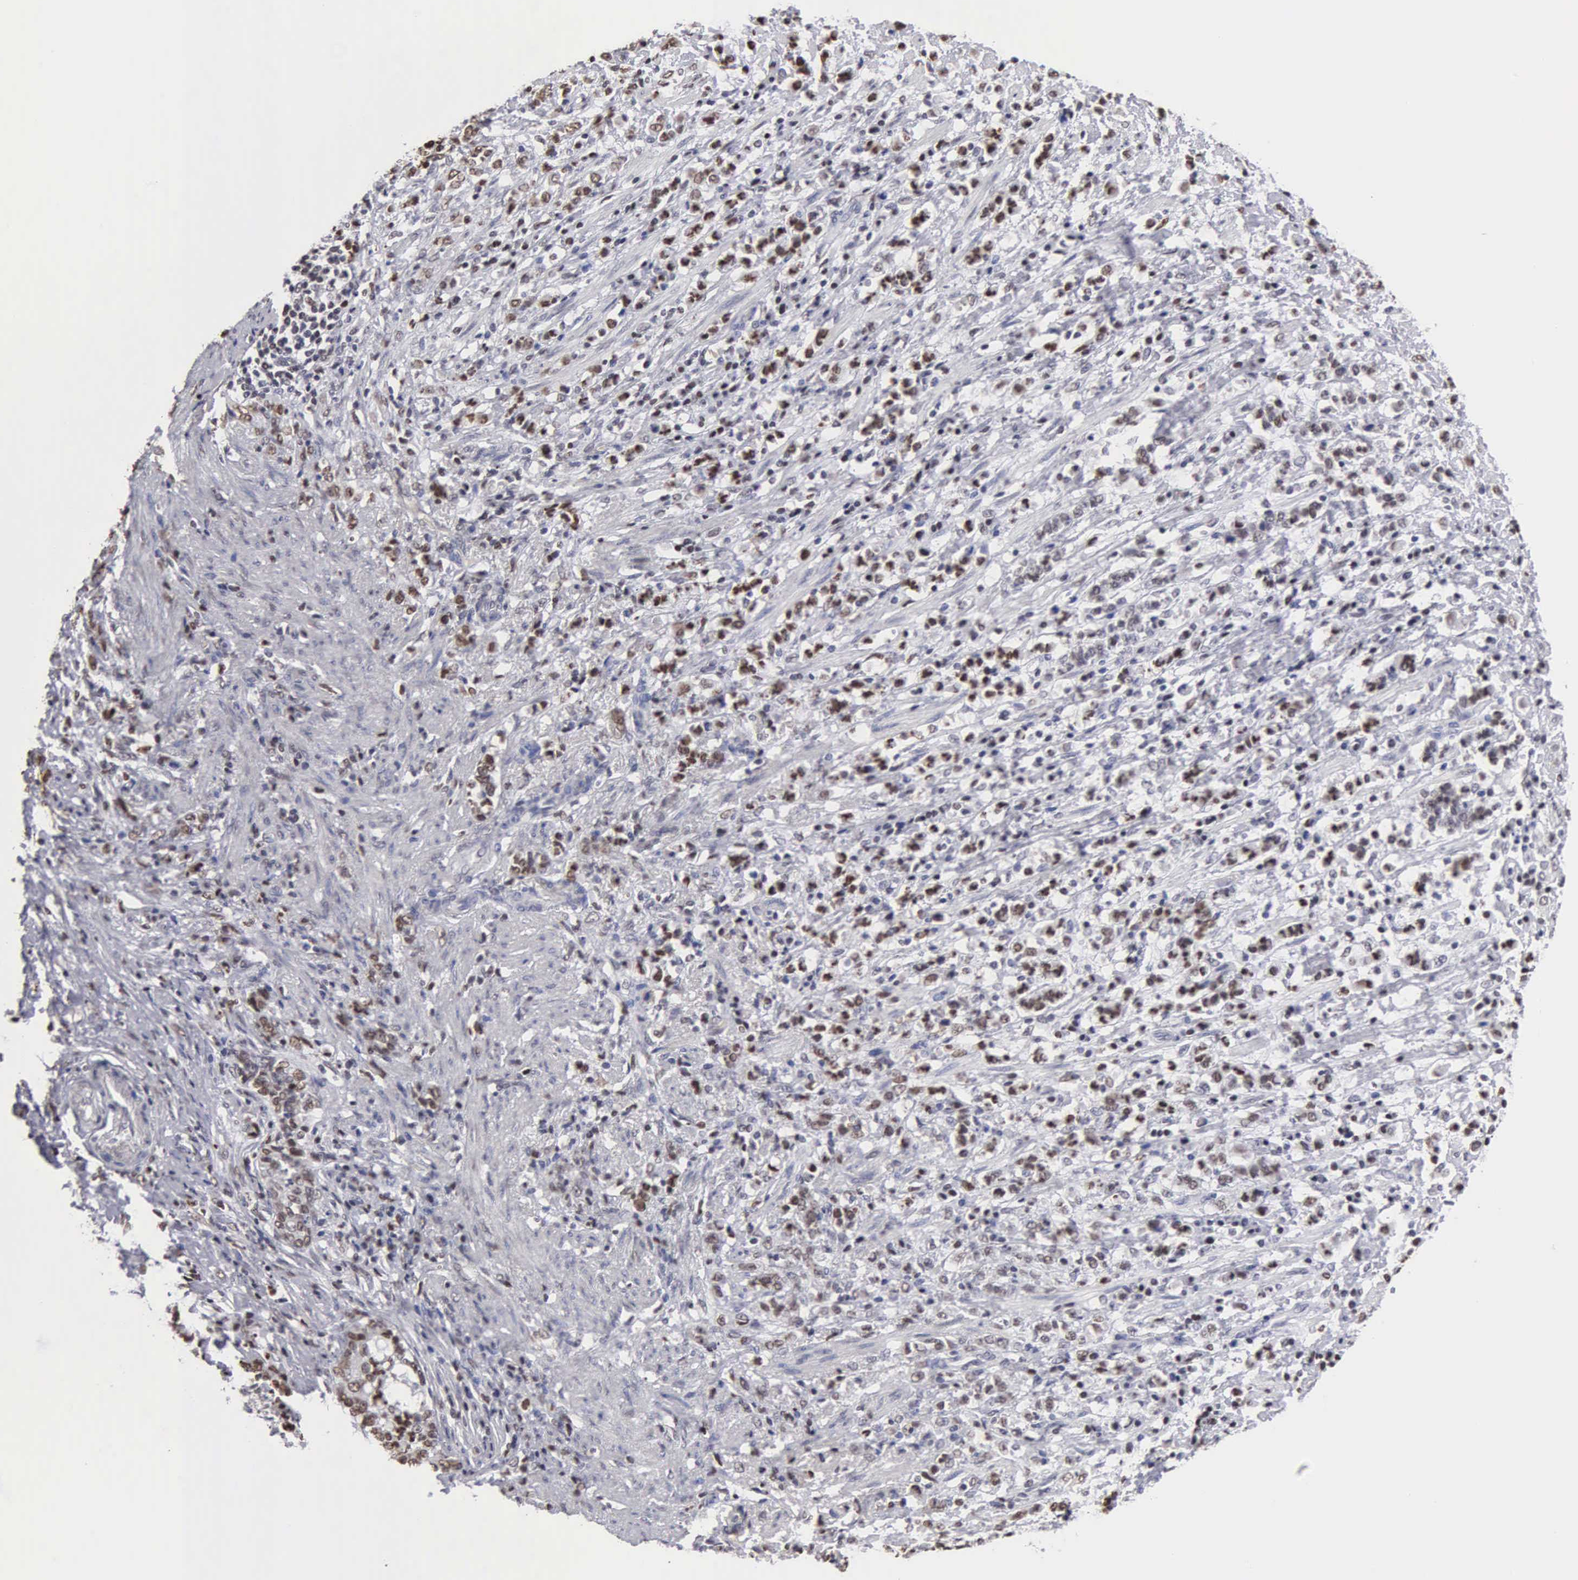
{"staining": {"intensity": "moderate", "quantity": "25%-75%", "location": "nuclear"}, "tissue": "stomach cancer", "cell_type": "Tumor cells", "image_type": "cancer", "snomed": [{"axis": "morphology", "description": "Adenocarcinoma, NOS"}, {"axis": "topography", "description": "Stomach, lower"}], "caption": "Tumor cells demonstrate medium levels of moderate nuclear positivity in approximately 25%-75% of cells in stomach cancer.", "gene": "CCNG1", "patient": {"sex": "male", "age": 88}}